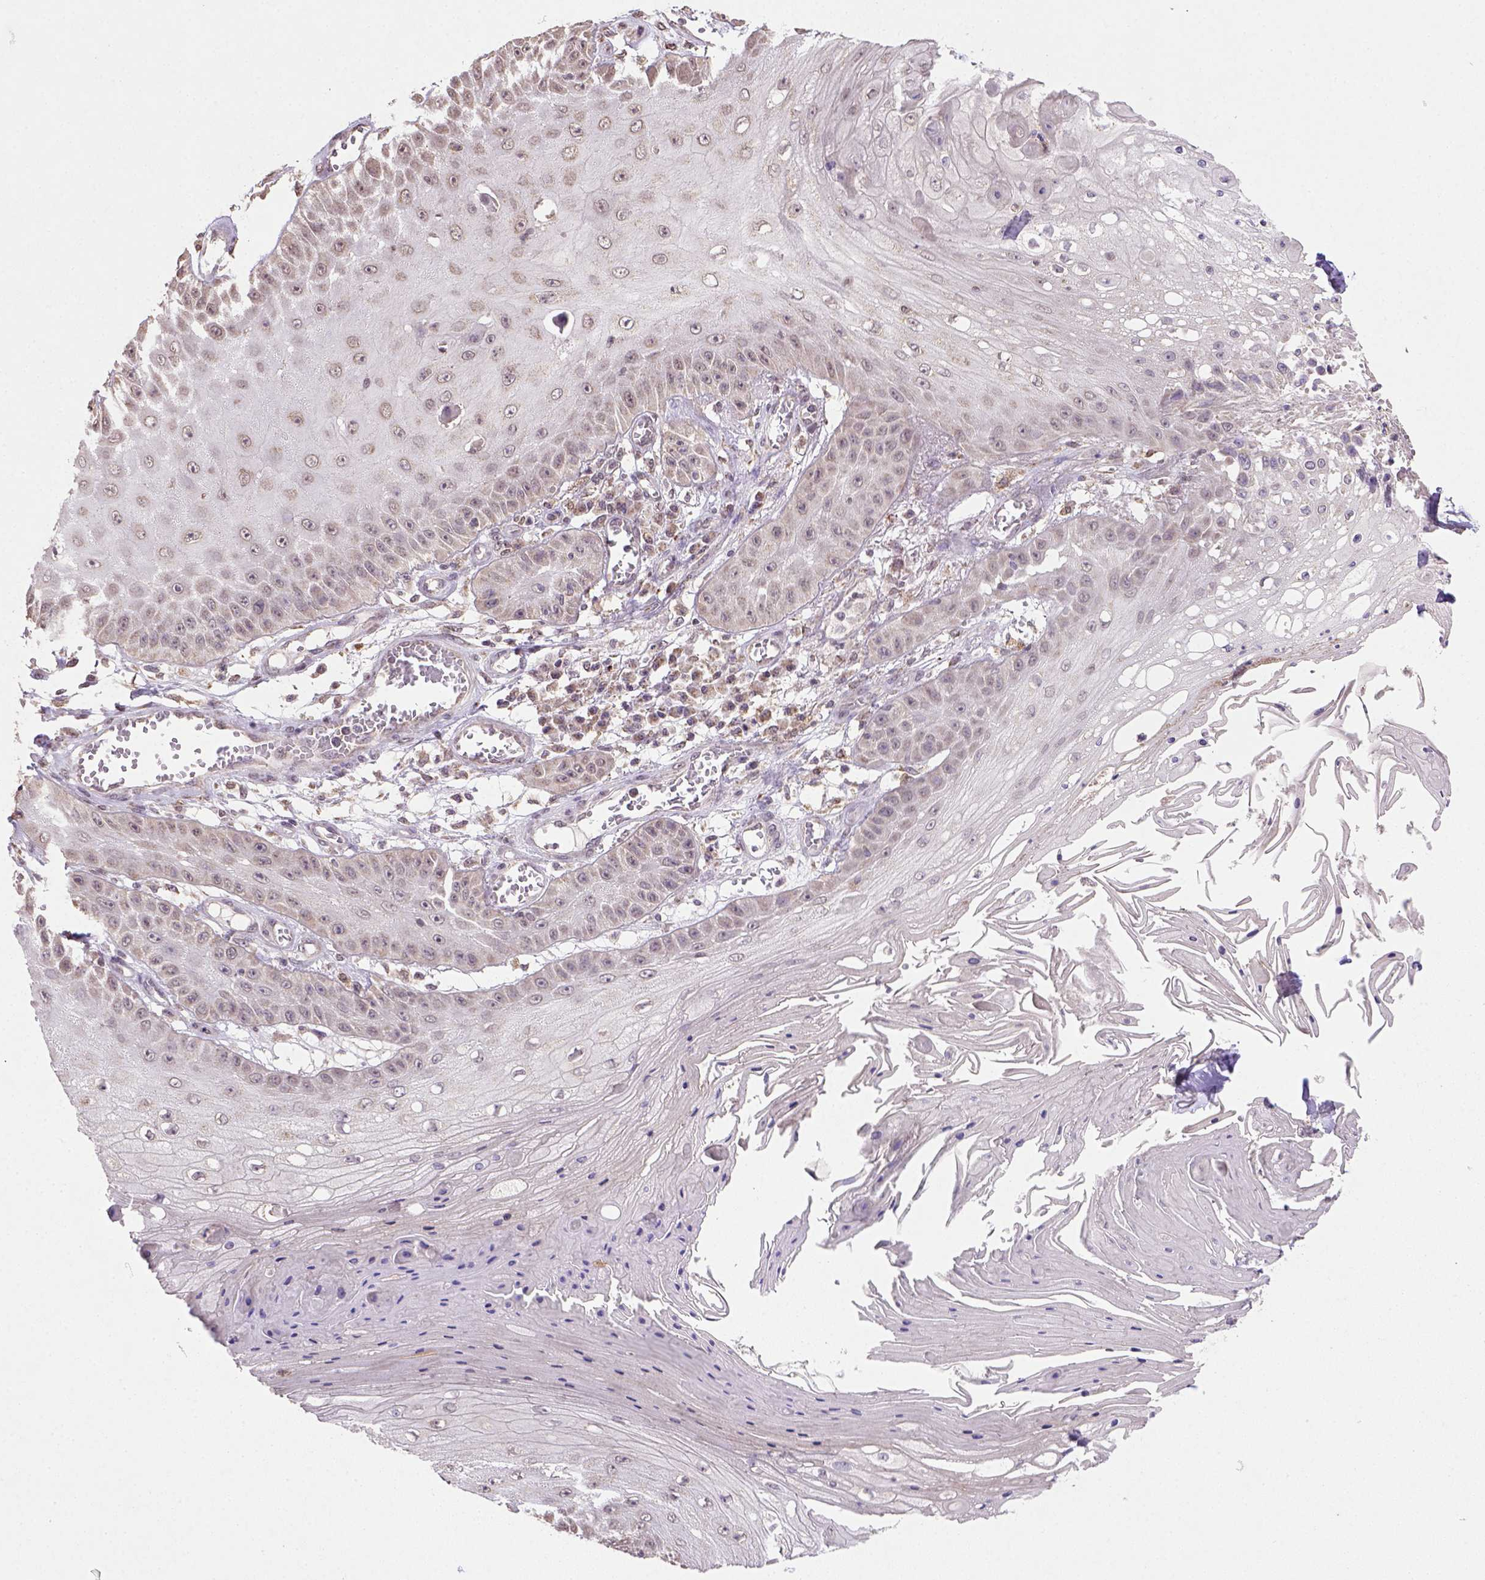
{"staining": {"intensity": "negative", "quantity": "none", "location": "none"}, "tissue": "skin cancer", "cell_type": "Tumor cells", "image_type": "cancer", "snomed": [{"axis": "morphology", "description": "Squamous cell carcinoma, NOS"}, {"axis": "topography", "description": "Skin"}], "caption": "High magnification brightfield microscopy of skin squamous cell carcinoma stained with DAB (3,3'-diaminobenzidine) (brown) and counterstained with hematoxylin (blue): tumor cells show no significant expression. (DAB IHC visualized using brightfield microscopy, high magnification).", "gene": "NUDT10", "patient": {"sex": "male", "age": 70}}